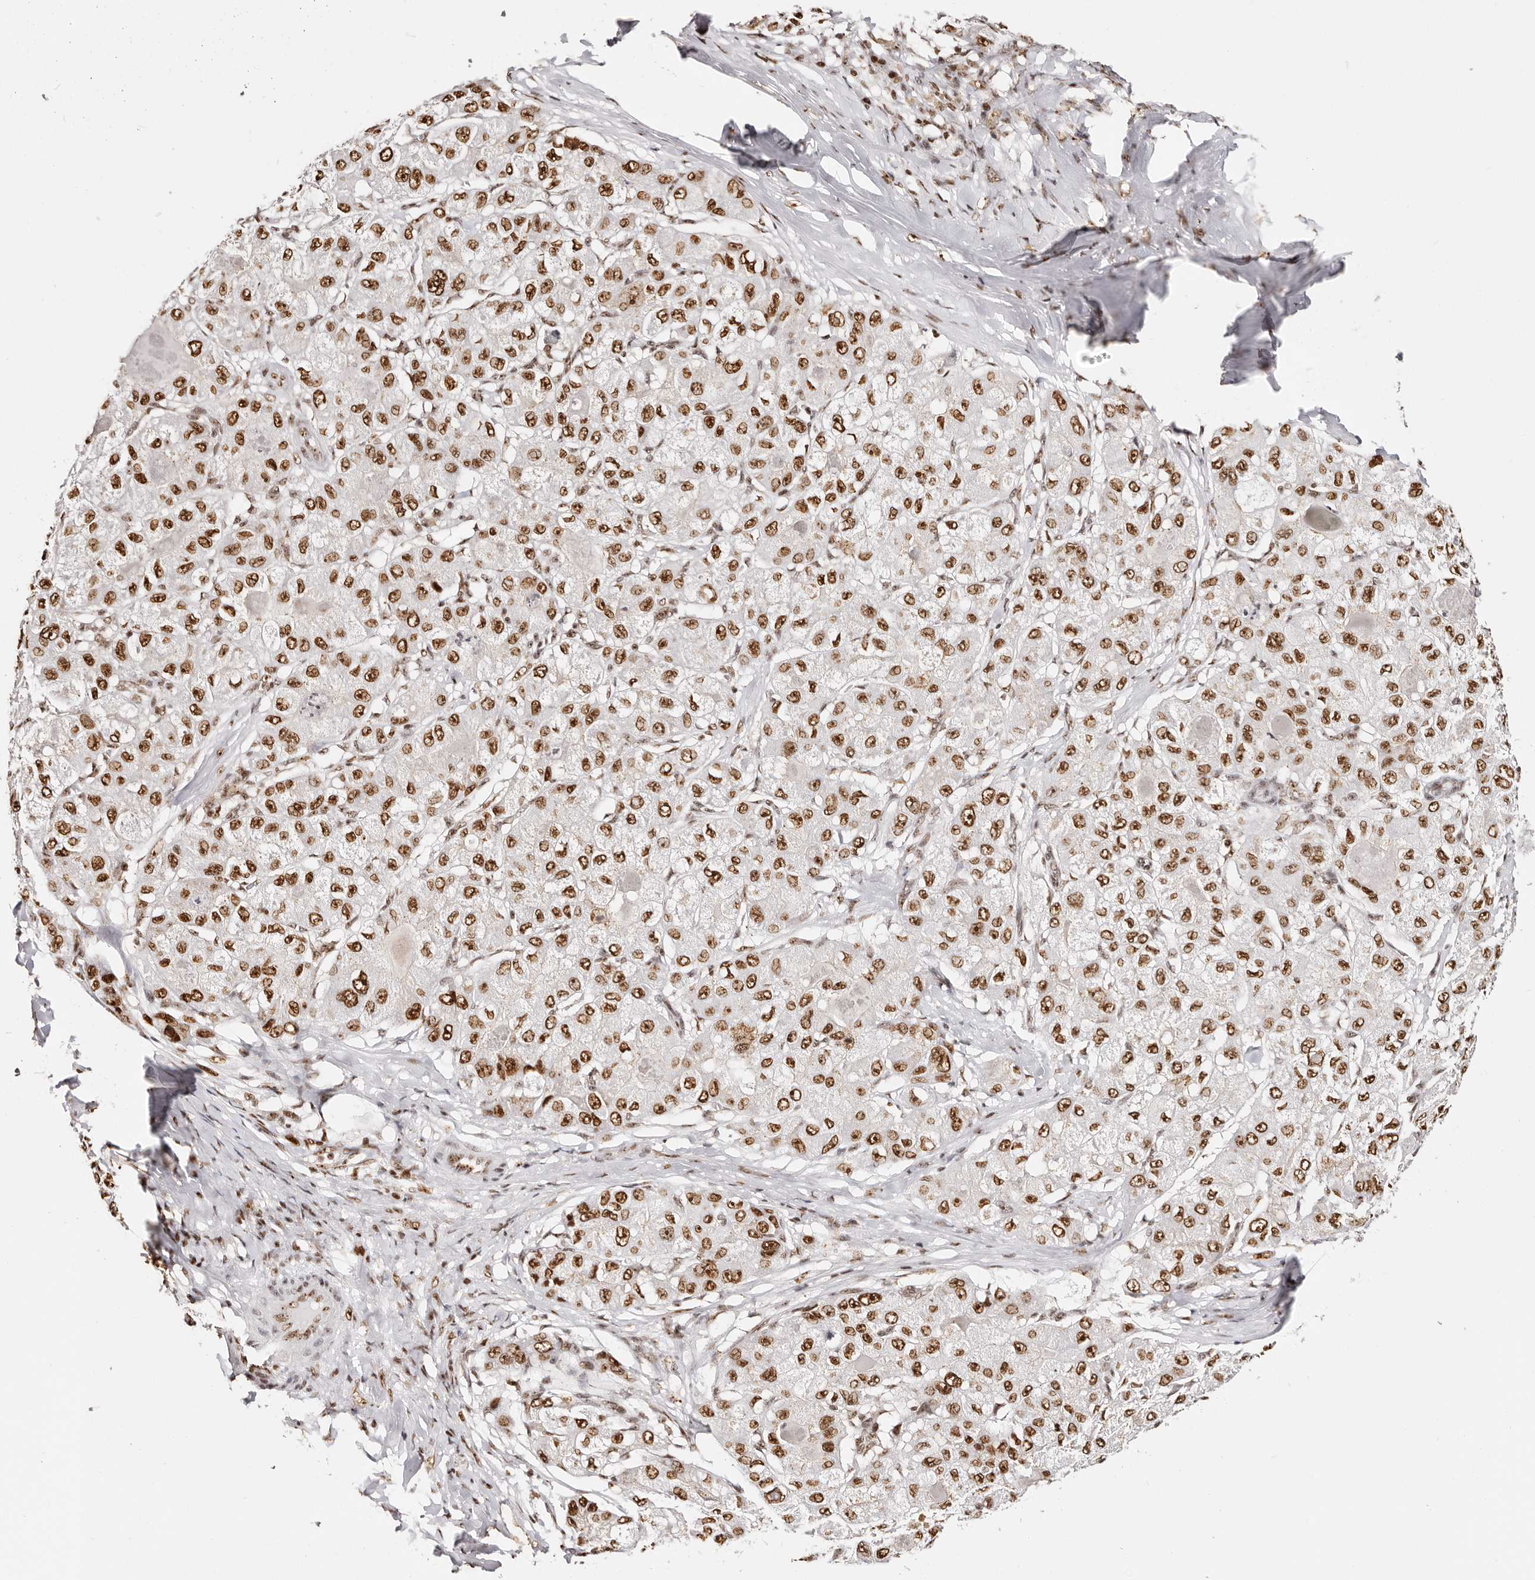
{"staining": {"intensity": "strong", "quantity": ">75%", "location": "nuclear"}, "tissue": "liver cancer", "cell_type": "Tumor cells", "image_type": "cancer", "snomed": [{"axis": "morphology", "description": "Carcinoma, Hepatocellular, NOS"}, {"axis": "topography", "description": "Liver"}], "caption": "Strong nuclear positivity is identified in about >75% of tumor cells in hepatocellular carcinoma (liver).", "gene": "IQGAP3", "patient": {"sex": "male", "age": 80}}